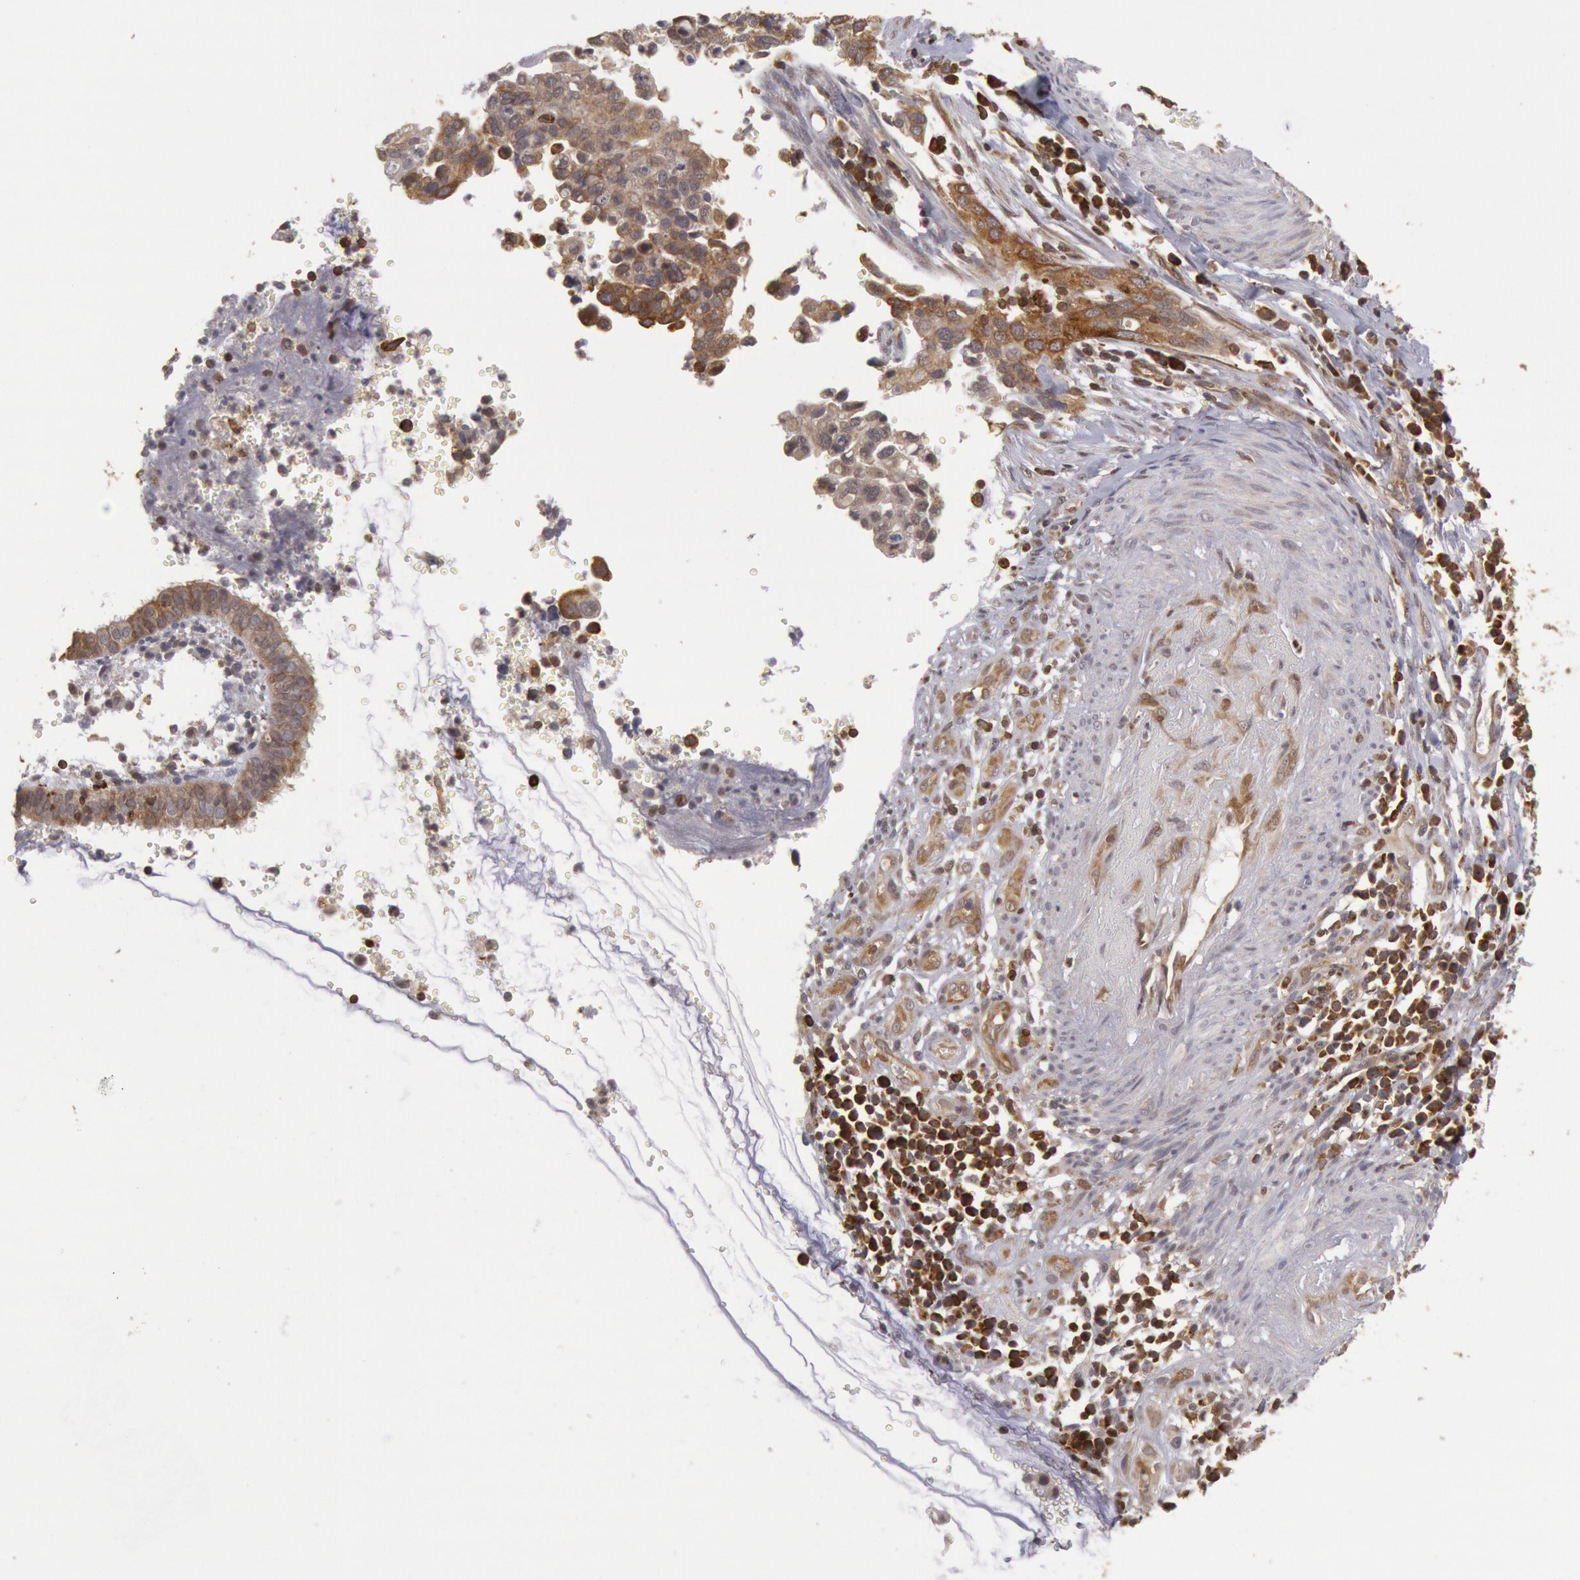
{"staining": {"intensity": "moderate", "quantity": ">75%", "location": "cytoplasmic/membranous"}, "tissue": "cervical cancer", "cell_type": "Tumor cells", "image_type": "cancer", "snomed": [{"axis": "morphology", "description": "Normal tissue, NOS"}, {"axis": "morphology", "description": "Squamous cell carcinoma, NOS"}, {"axis": "topography", "description": "Cervix"}], "caption": "Squamous cell carcinoma (cervical) stained with a protein marker demonstrates moderate staining in tumor cells.", "gene": "TAP2", "patient": {"sex": "female", "age": 45}}